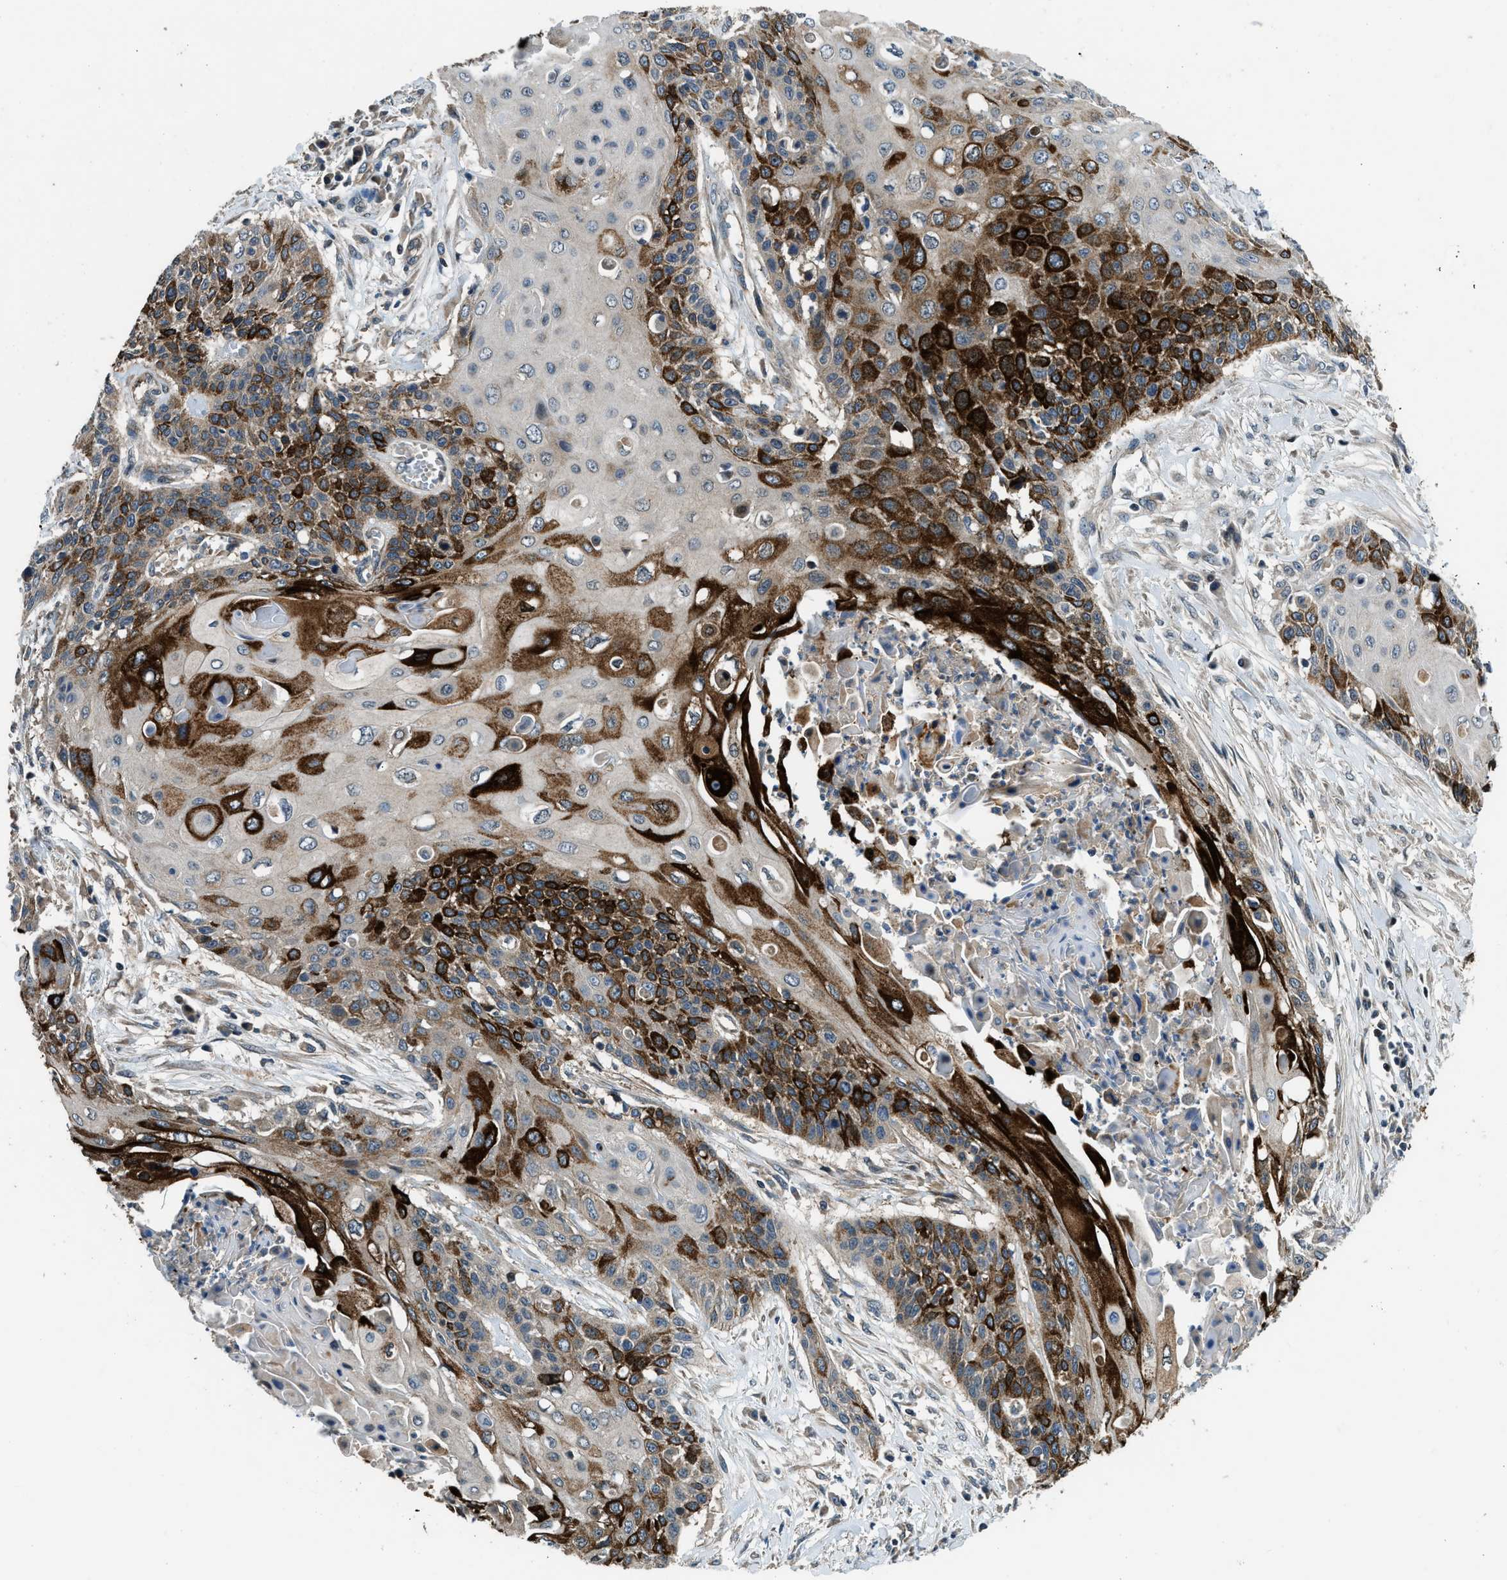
{"staining": {"intensity": "strong", "quantity": "25%-75%", "location": "cytoplasmic/membranous"}, "tissue": "cervical cancer", "cell_type": "Tumor cells", "image_type": "cancer", "snomed": [{"axis": "morphology", "description": "Squamous cell carcinoma, NOS"}, {"axis": "topography", "description": "Cervix"}], "caption": "Immunohistochemical staining of human cervical squamous cell carcinoma reveals high levels of strong cytoplasmic/membranous staining in approximately 25%-75% of tumor cells.", "gene": "IL3RA", "patient": {"sex": "female", "age": 39}}